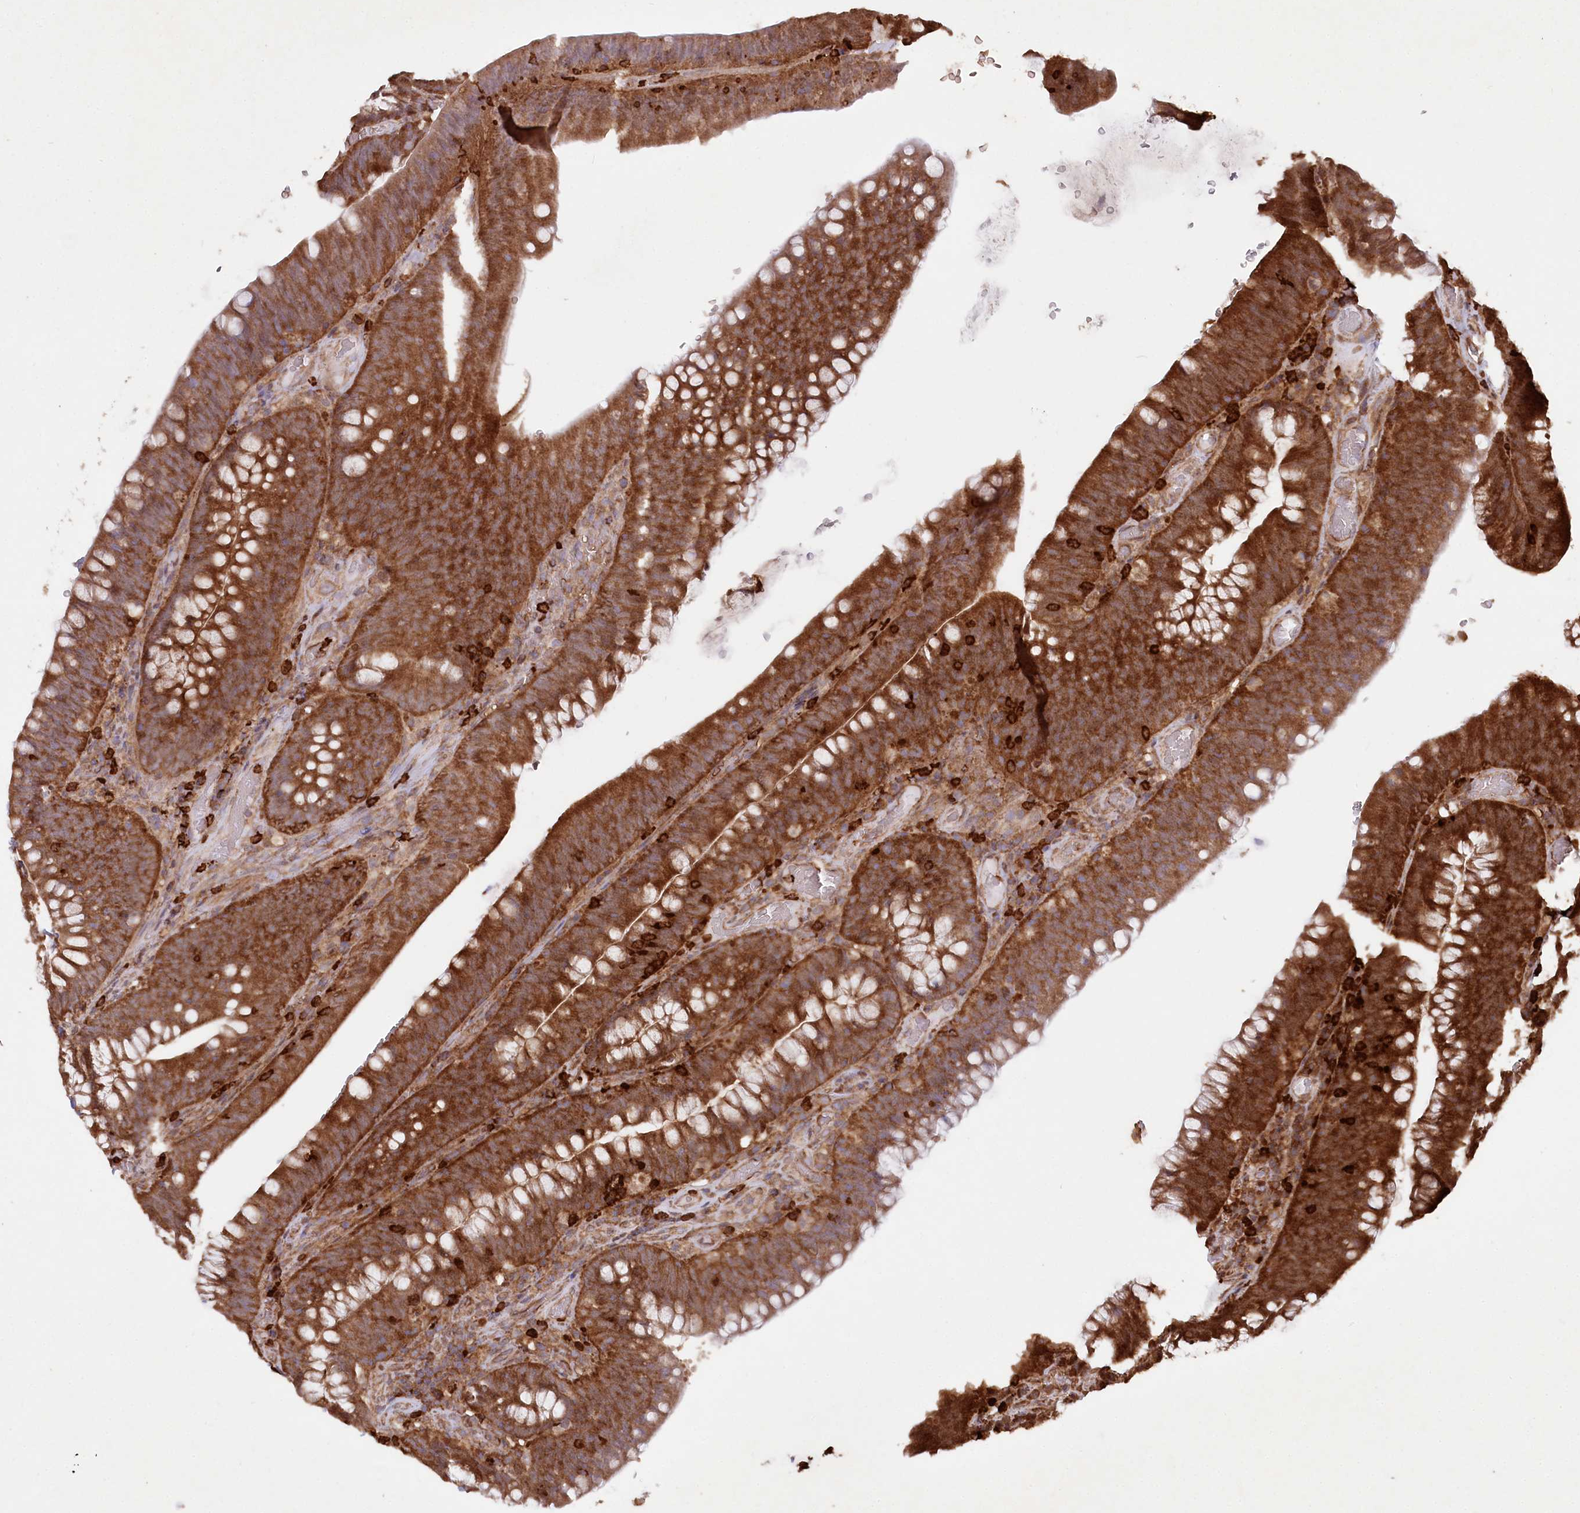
{"staining": {"intensity": "strong", "quantity": ">75%", "location": "cytoplasmic/membranous"}, "tissue": "colorectal cancer", "cell_type": "Tumor cells", "image_type": "cancer", "snomed": [{"axis": "morphology", "description": "Normal tissue, NOS"}, {"axis": "topography", "description": "Colon"}], "caption": "Colorectal cancer stained with a protein marker displays strong staining in tumor cells.", "gene": "LSG1", "patient": {"sex": "female", "age": 82}}